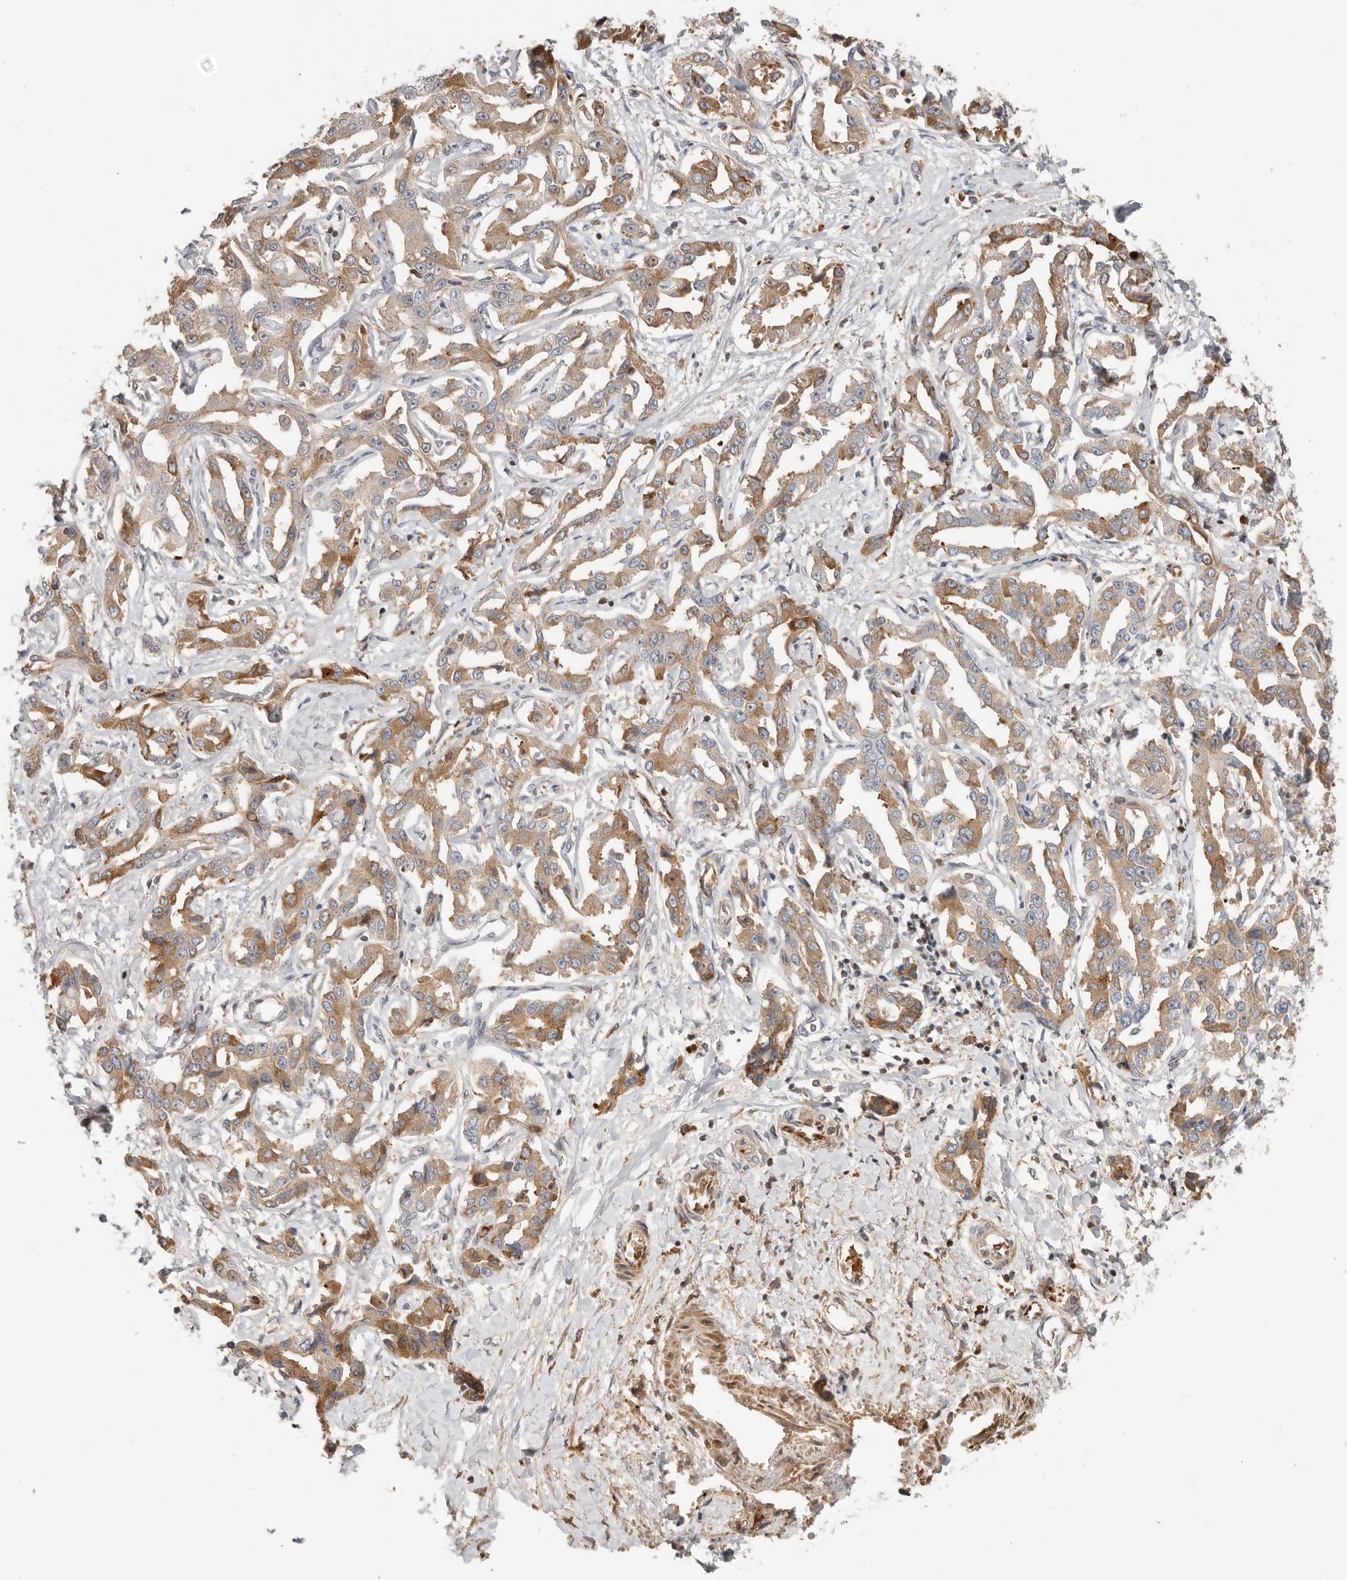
{"staining": {"intensity": "moderate", "quantity": ">75%", "location": "cytoplasmic/membranous"}, "tissue": "liver cancer", "cell_type": "Tumor cells", "image_type": "cancer", "snomed": [{"axis": "morphology", "description": "Cholangiocarcinoma"}, {"axis": "topography", "description": "Liver"}], "caption": "Tumor cells exhibit moderate cytoplasmic/membranous positivity in approximately >75% of cells in liver cancer (cholangiocarcinoma).", "gene": "MTFR2", "patient": {"sex": "male", "age": 59}}